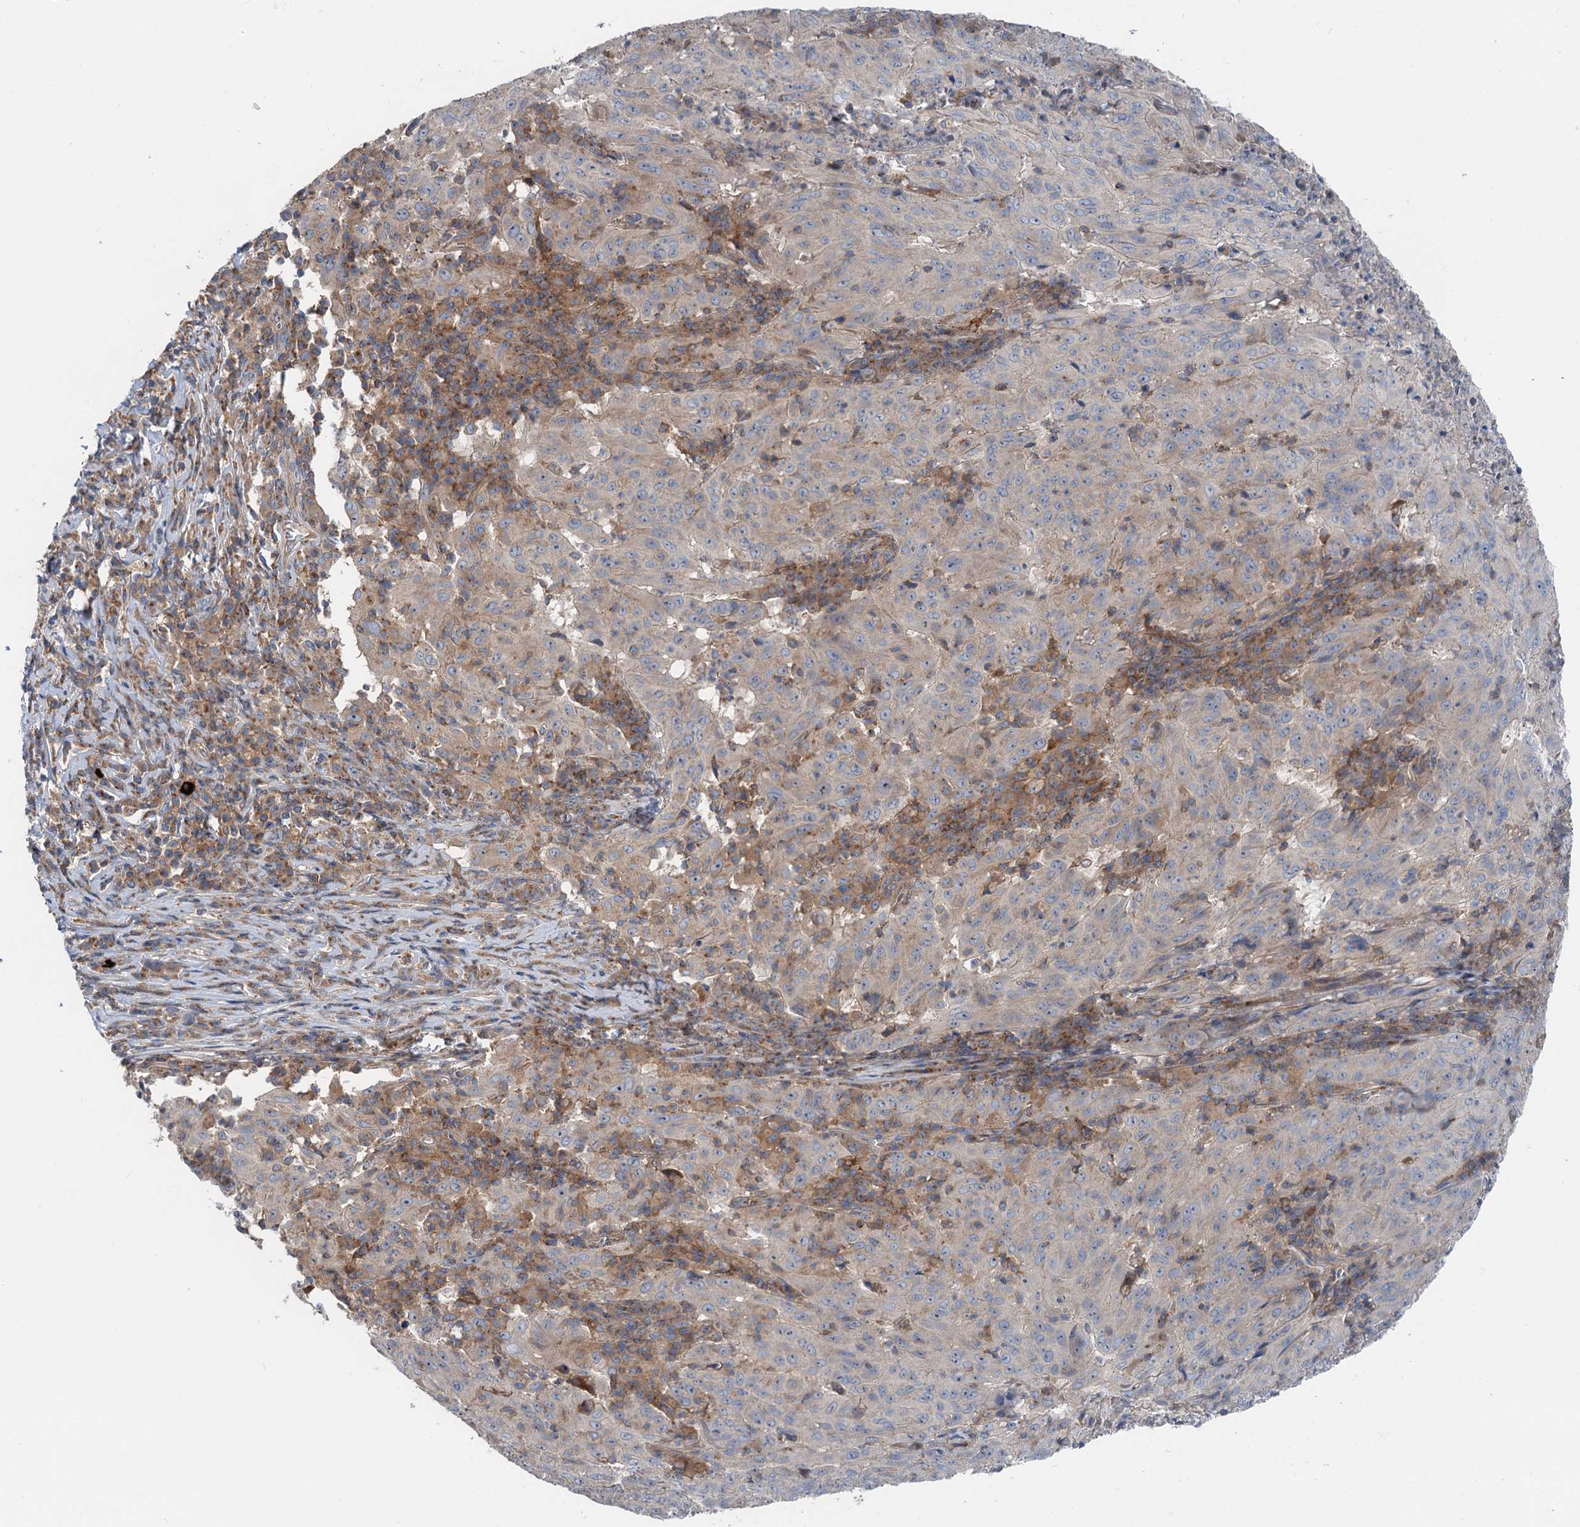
{"staining": {"intensity": "weak", "quantity": "<25%", "location": "cytoplasmic/membranous"}, "tissue": "pancreatic cancer", "cell_type": "Tumor cells", "image_type": "cancer", "snomed": [{"axis": "morphology", "description": "Adenocarcinoma, NOS"}, {"axis": "topography", "description": "Pancreas"}], "caption": "This is an immunohistochemistry micrograph of adenocarcinoma (pancreatic). There is no positivity in tumor cells.", "gene": "ANKRD26", "patient": {"sex": "male", "age": 63}}